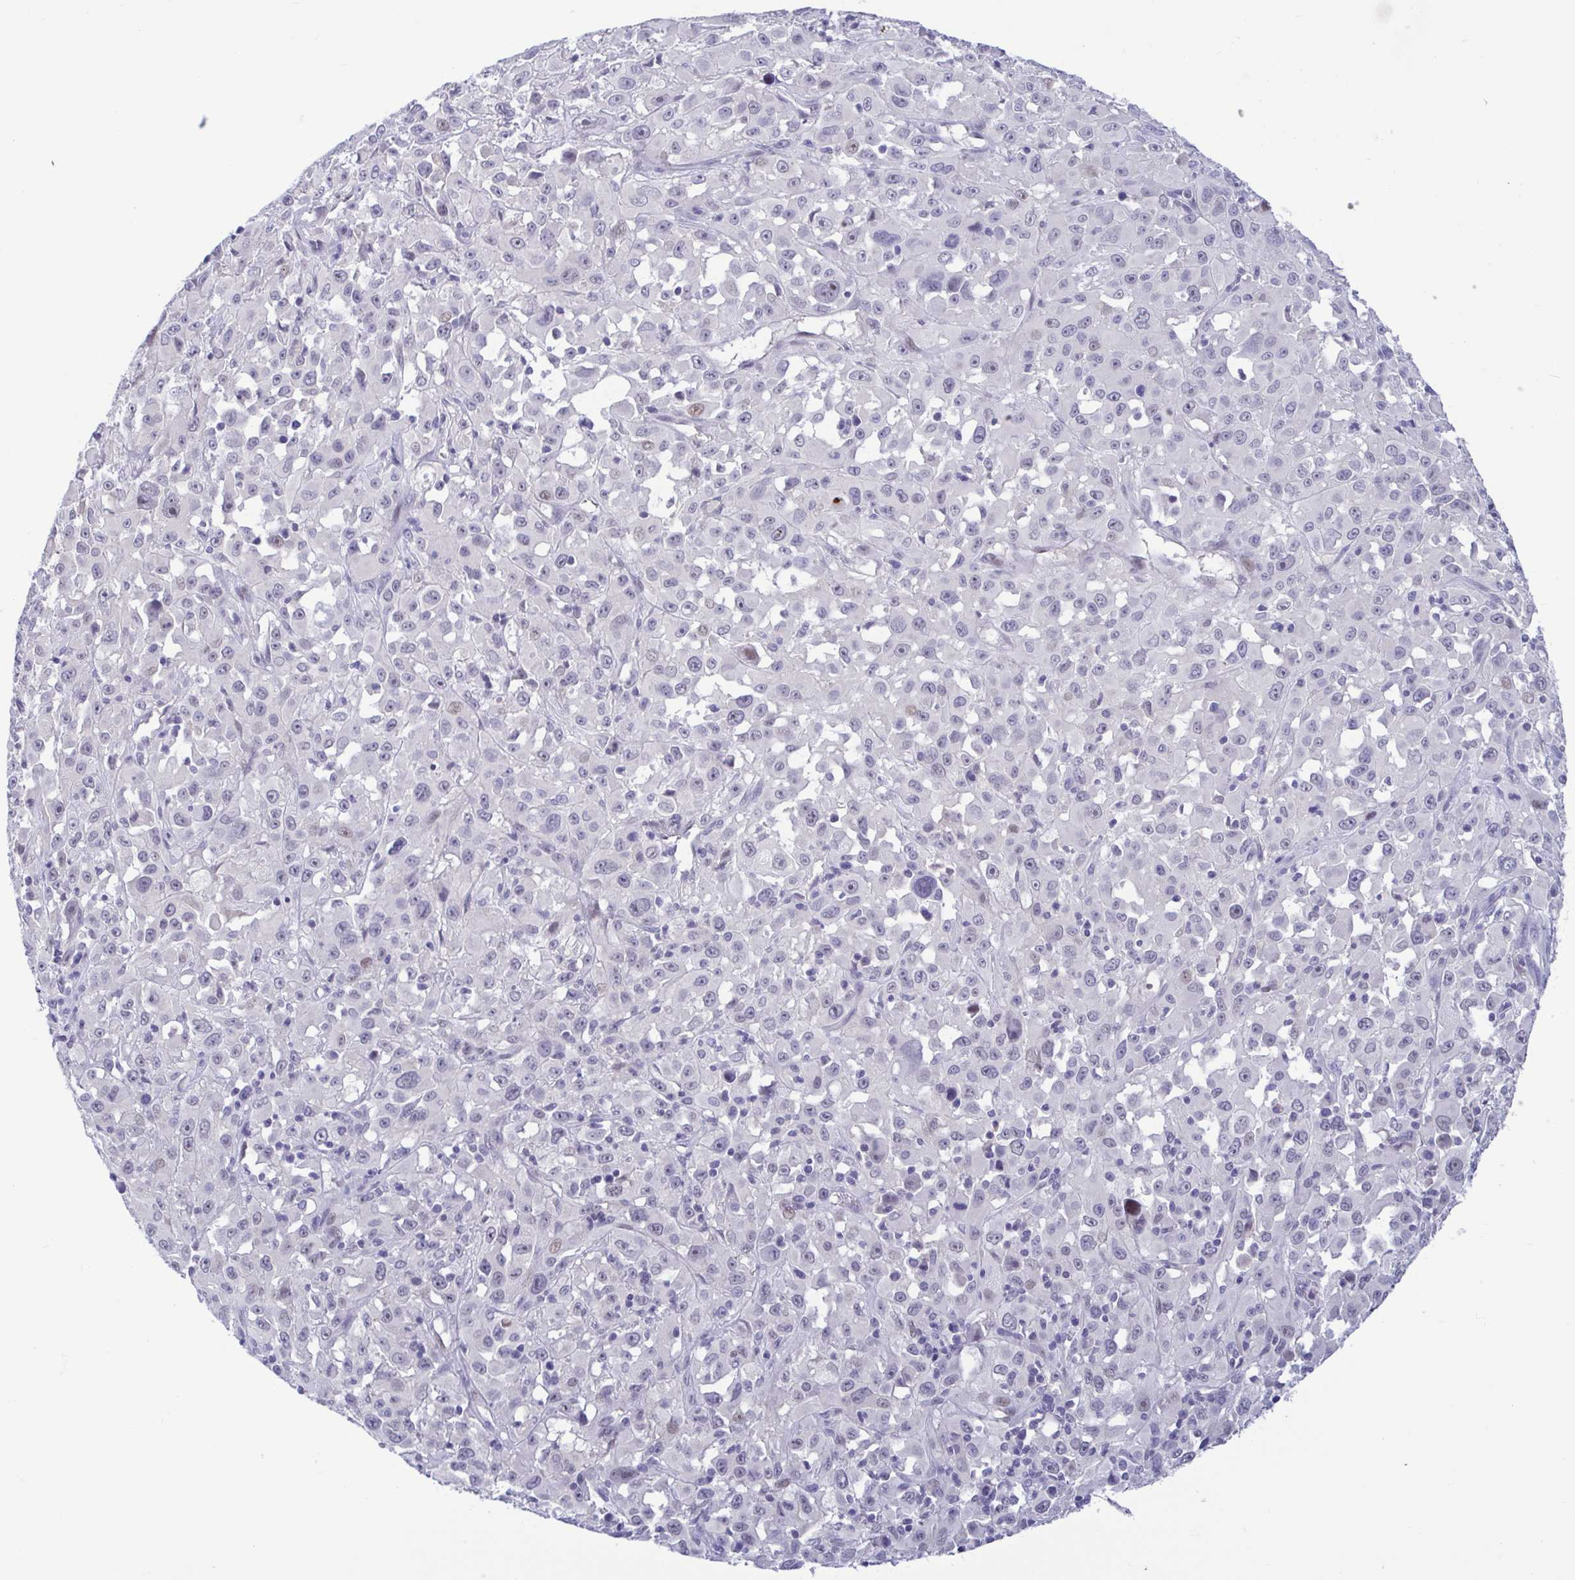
{"staining": {"intensity": "weak", "quantity": "<25%", "location": "nuclear"}, "tissue": "melanoma", "cell_type": "Tumor cells", "image_type": "cancer", "snomed": [{"axis": "morphology", "description": "Malignant melanoma, Metastatic site"}, {"axis": "topography", "description": "Soft tissue"}], "caption": "High magnification brightfield microscopy of malignant melanoma (metastatic site) stained with DAB (brown) and counterstained with hematoxylin (blue): tumor cells show no significant expression. (Brightfield microscopy of DAB (3,3'-diaminobenzidine) IHC at high magnification).", "gene": "PERM1", "patient": {"sex": "male", "age": 50}}